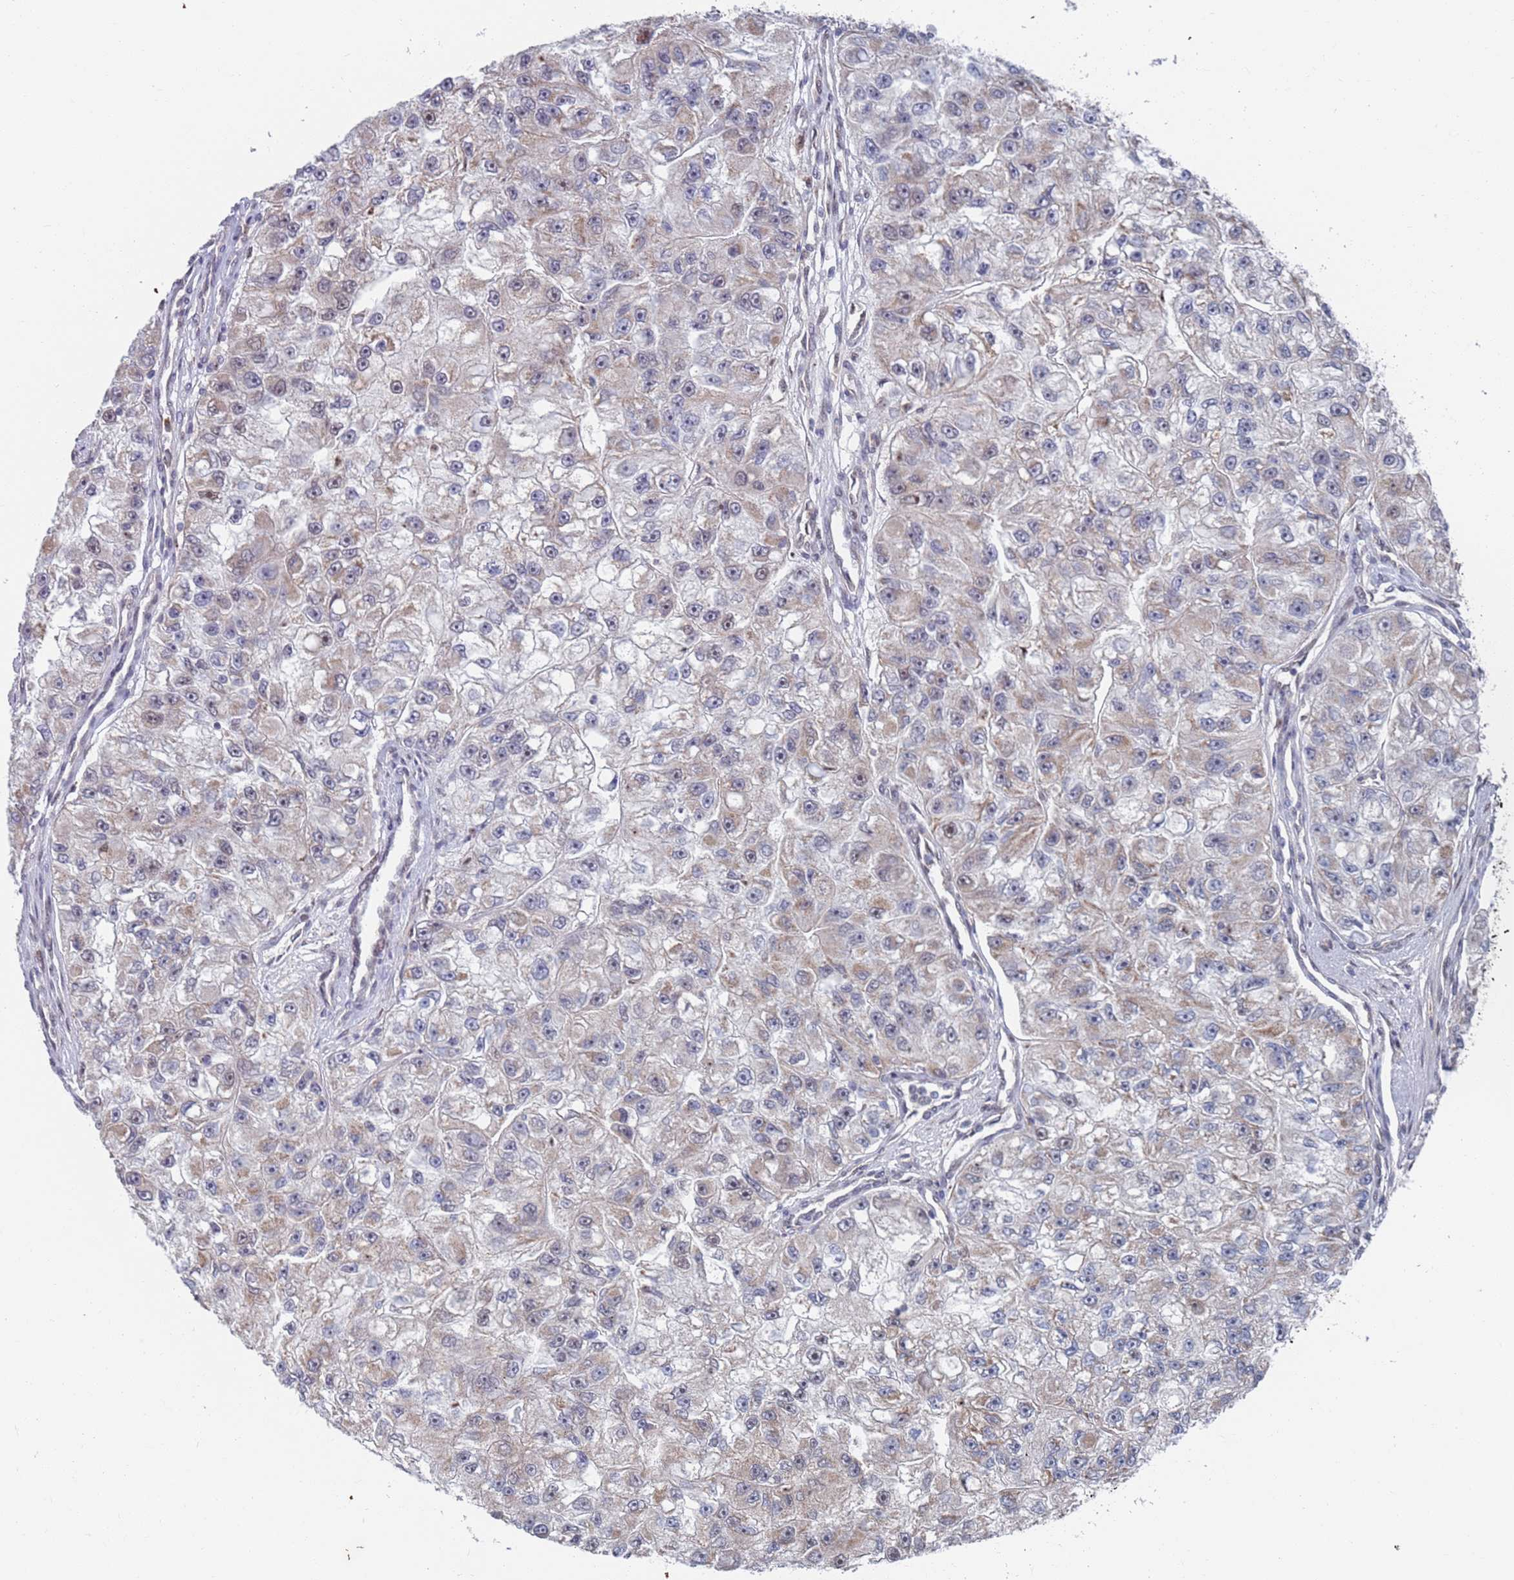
{"staining": {"intensity": "weak", "quantity": "<25%", "location": "cytoplasmic/membranous"}, "tissue": "renal cancer", "cell_type": "Tumor cells", "image_type": "cancer", "snomed": [{"axis": "morphology", "description": "Adenocarcinoma, NOS"}, {"axis": "topography", "description": "Kidney"}], "caption": "Immunohistochemistry micrograph of renal adenocarcinoma stained for a protein (brown), which exhibits no staining in tumor cells.", "gene": "RPP25", "patient": {"sex": "male", "age": 63}}